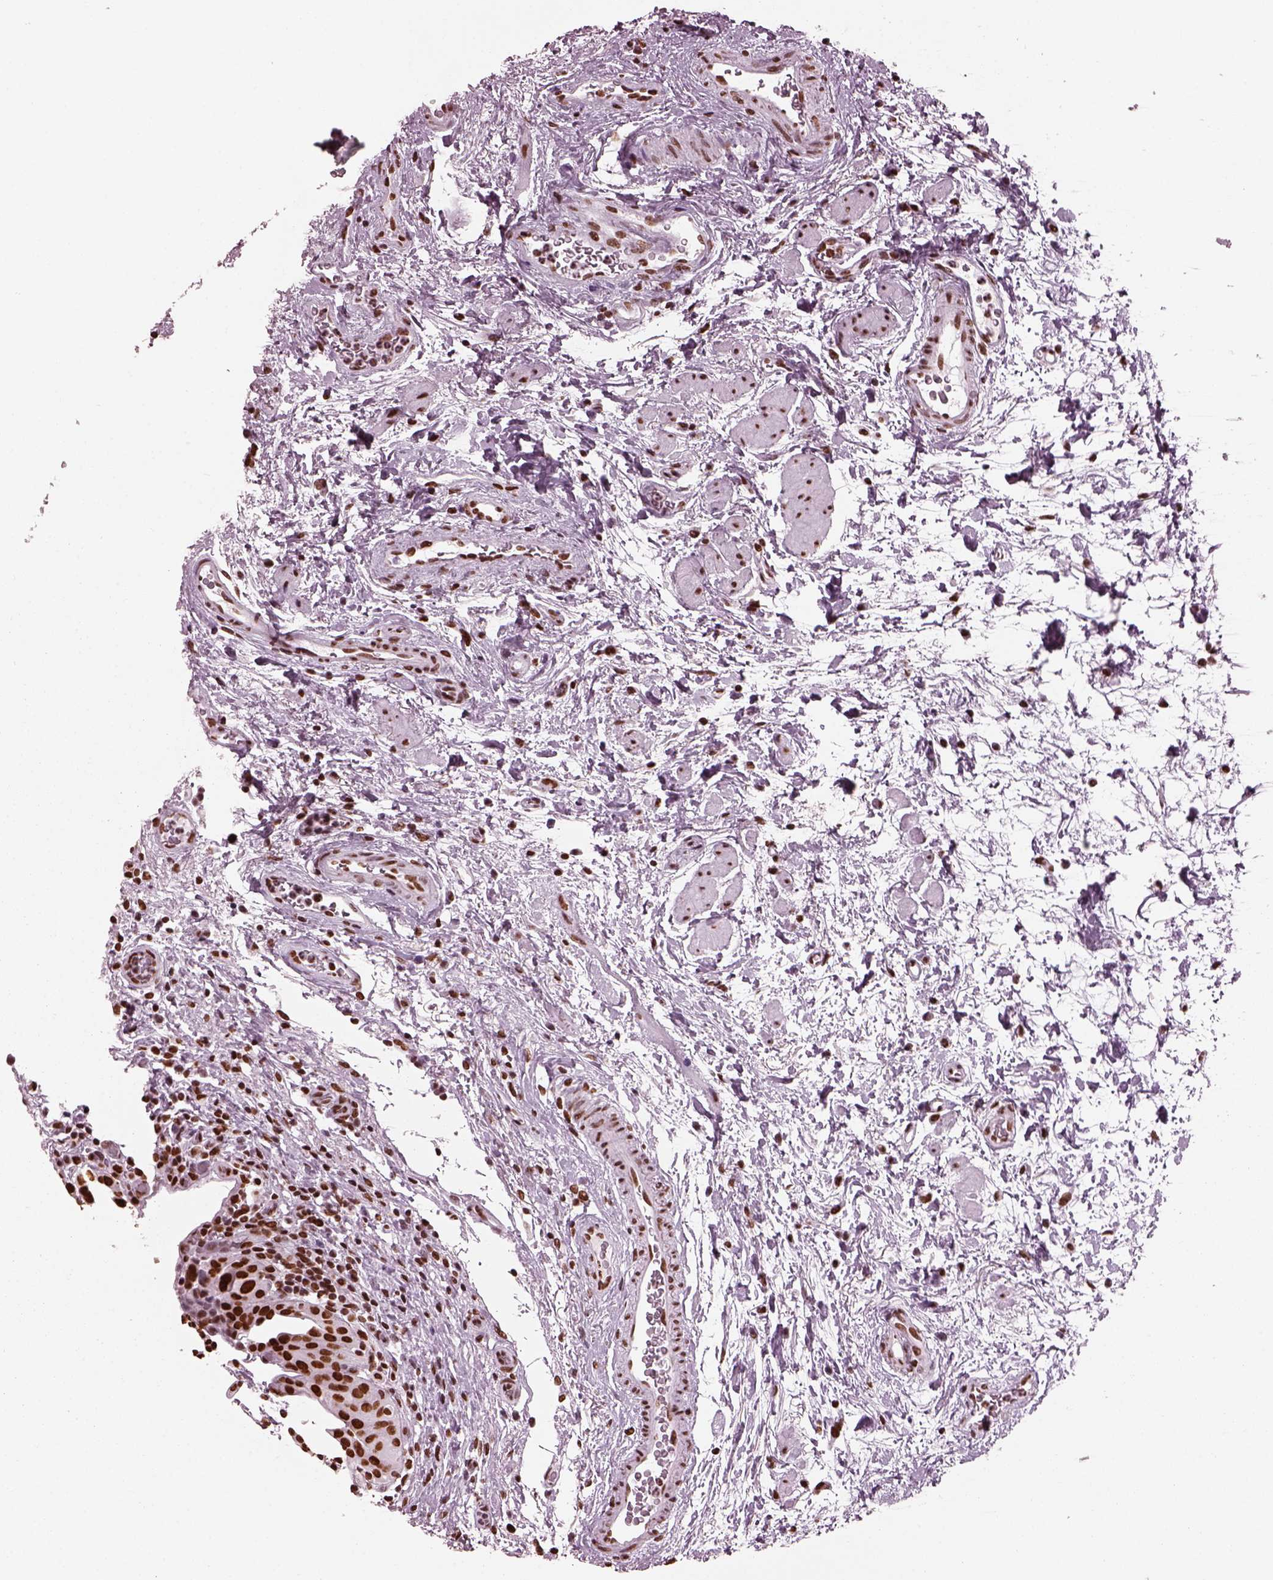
{"staining": {"intensity": "strong", "quantity": ">75%", "location": "nuclear"}, "tissue": "urinary bladder", "cell_type": "Urothelial cells", "image_type": "normal", "snomed": [{"axis": "morphology", "description": "Normal tissue, NOS"}, {"axis": "topography", "description": "Urinary bladder"}], "caption": "Immunohistochemical staining of benign human urinary bladder shows high levels of strong nuclear expression in approximately >75% of urothelial cells. (brown staining indicates protein expression, while blue staining denotes nuclei).", "gene": "CBFA2T3", "patient": {"sex": "male", "age": 69}}